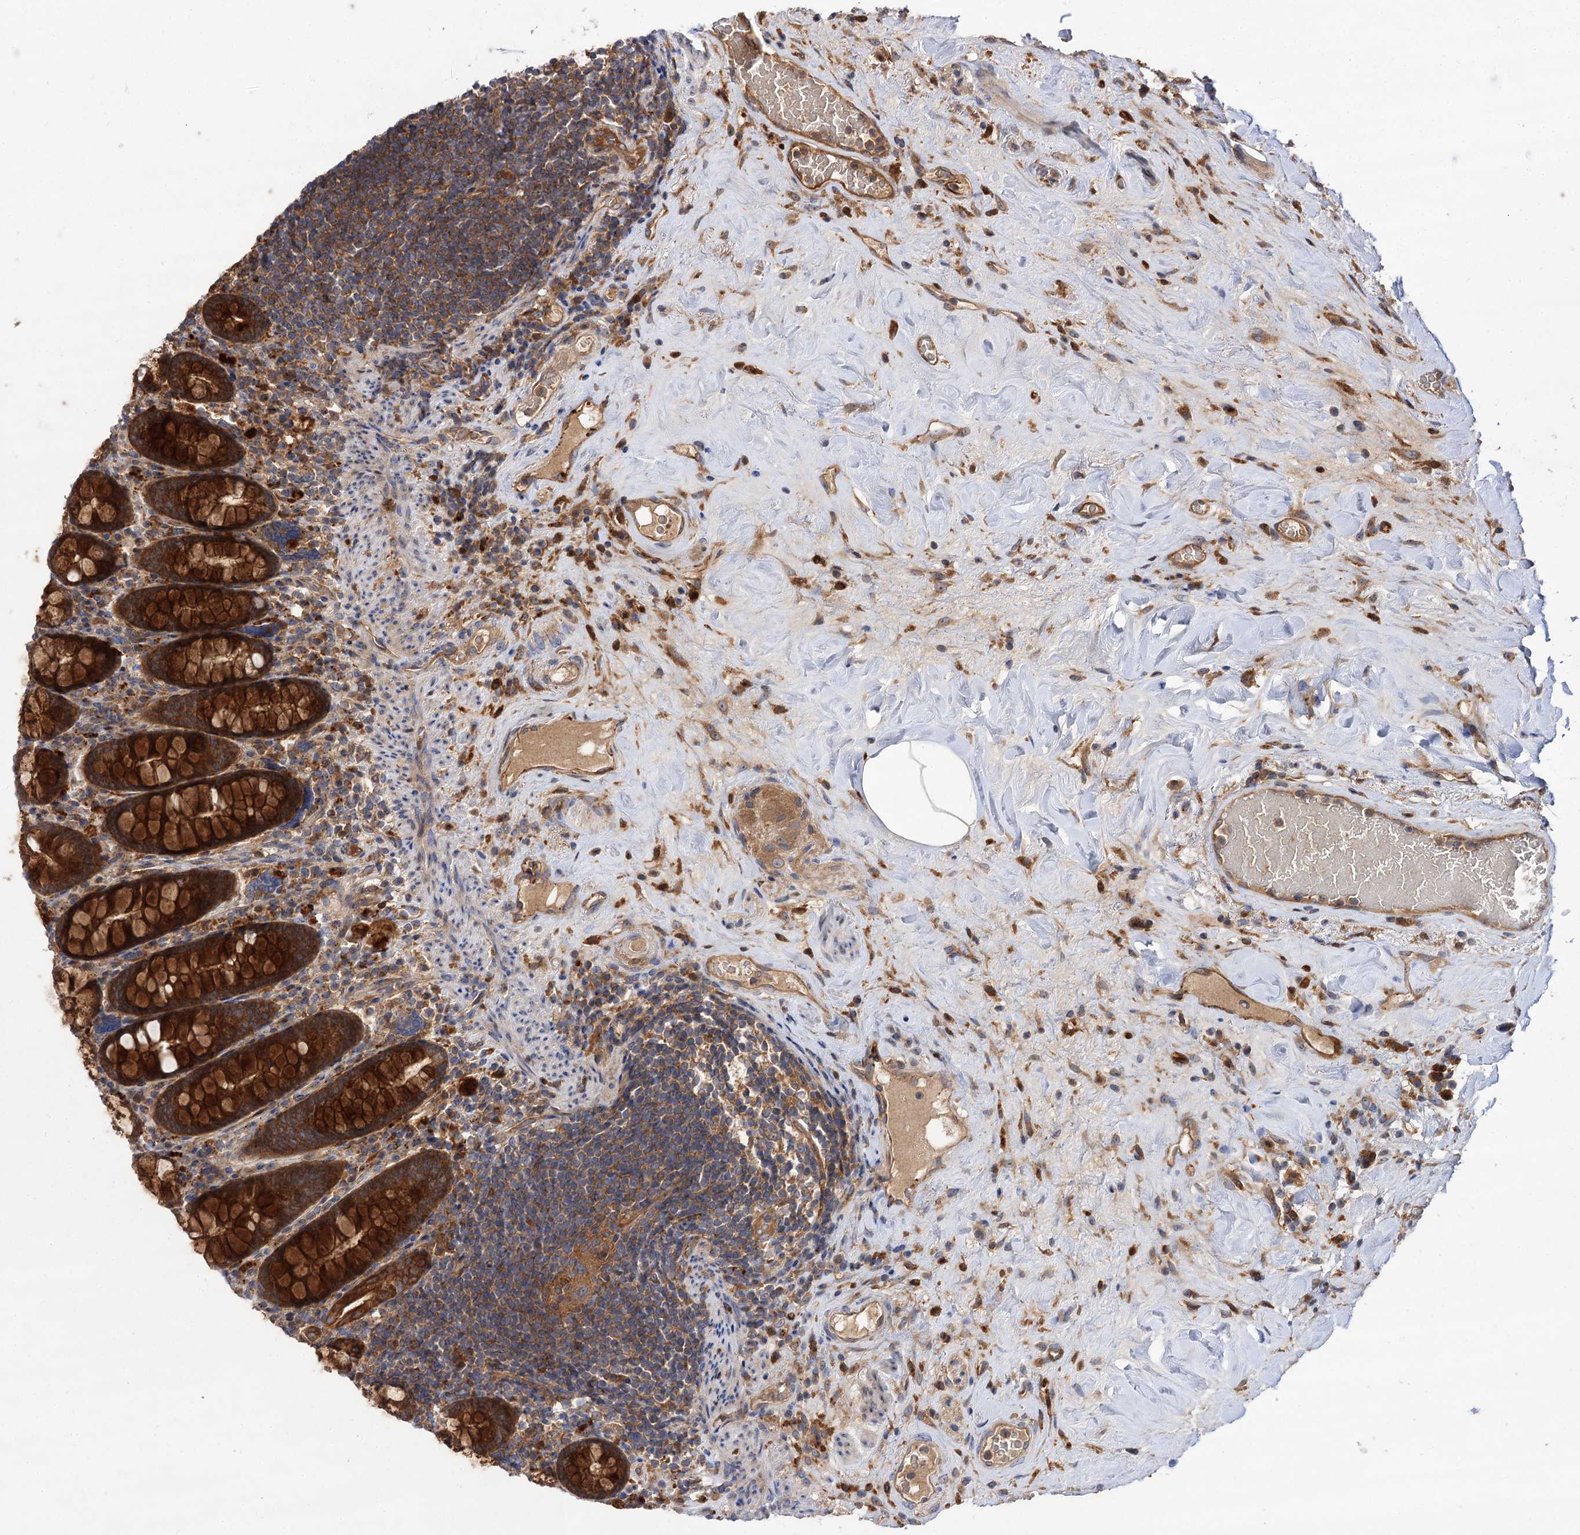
{"staining": {"intensity": "strong", "quantity": ">75%", "location": "cytoplasmic/membranous"}, "tissue": "colon", "cell_type": "Endothelial cells", "image_type": "normal", "snomed": [{"axis": "morphology", "description": "Normal tissue, NOS"}, {"axis": "topography", "description": "Colon"}], "caption": "Immunohistochemical staining of unremarkable human colon demonstrates high levels of strong cytoplasmic/membranous staining in about >75% of endothelial cells. The protein is shown in brown color, while the nuclei are stained blue.", "gene": "PATL1", "patient": {"sex": "female", "age": 79}}